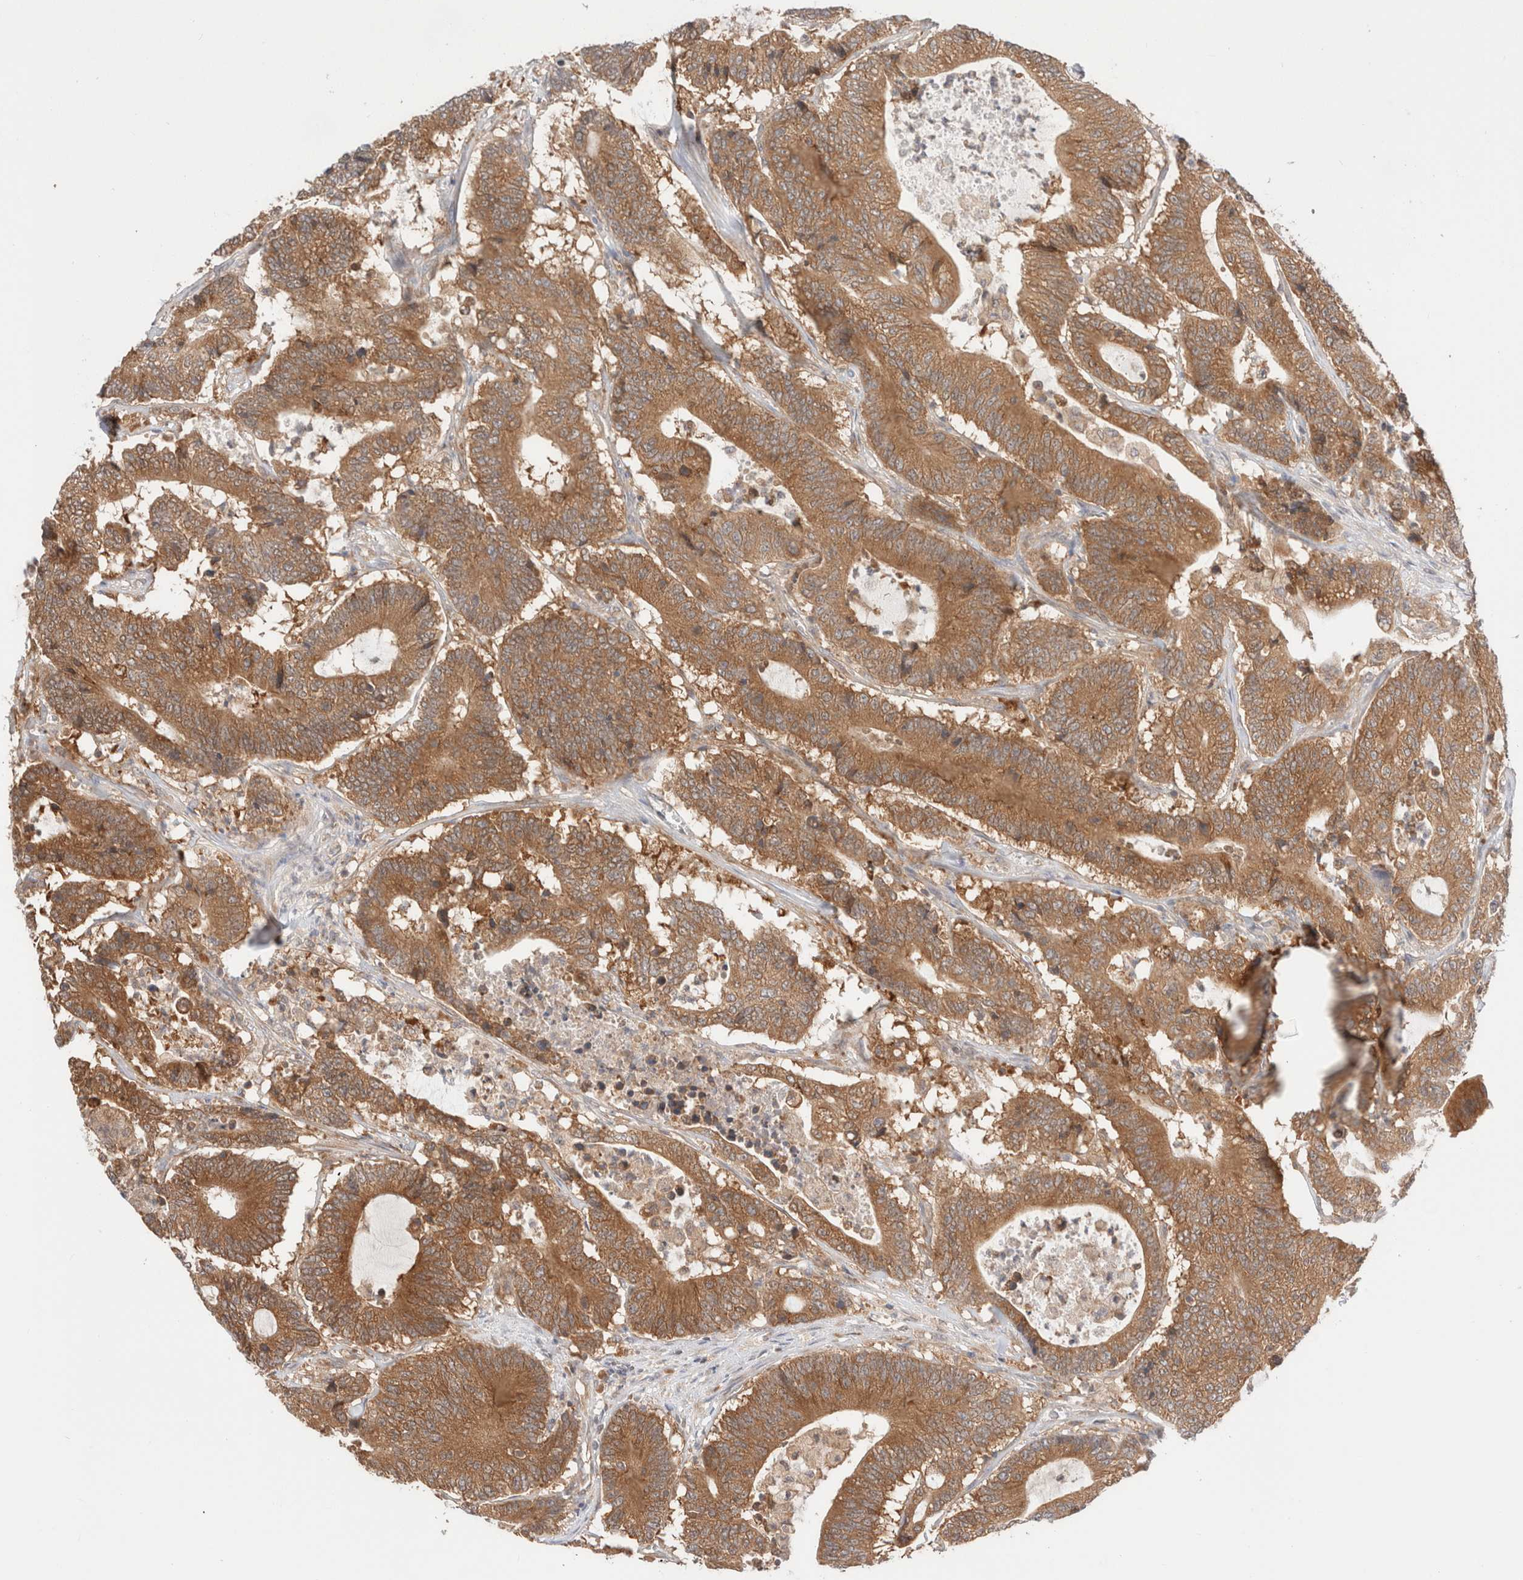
{"staining": {"intensity": "moderate", "quantity": ">75%", "location": "cytoplasmic/membranous"}, "tissue": "colorectal cancer", "cell_type": "Tumor cells", "image_type": "cancer", "snomed": [{"axis": "morphology", "description": "Adenocarcinoma, NOS"}, {"axis": "topography", "description": "Colon"}], "caption": "A brown stain highlights moderate cytoplasmic/membranous positivity of a protein in human colorectal cancer tumor cells.", "gene": "XKR4", "patient": {"sex": "female", "age": 84}}